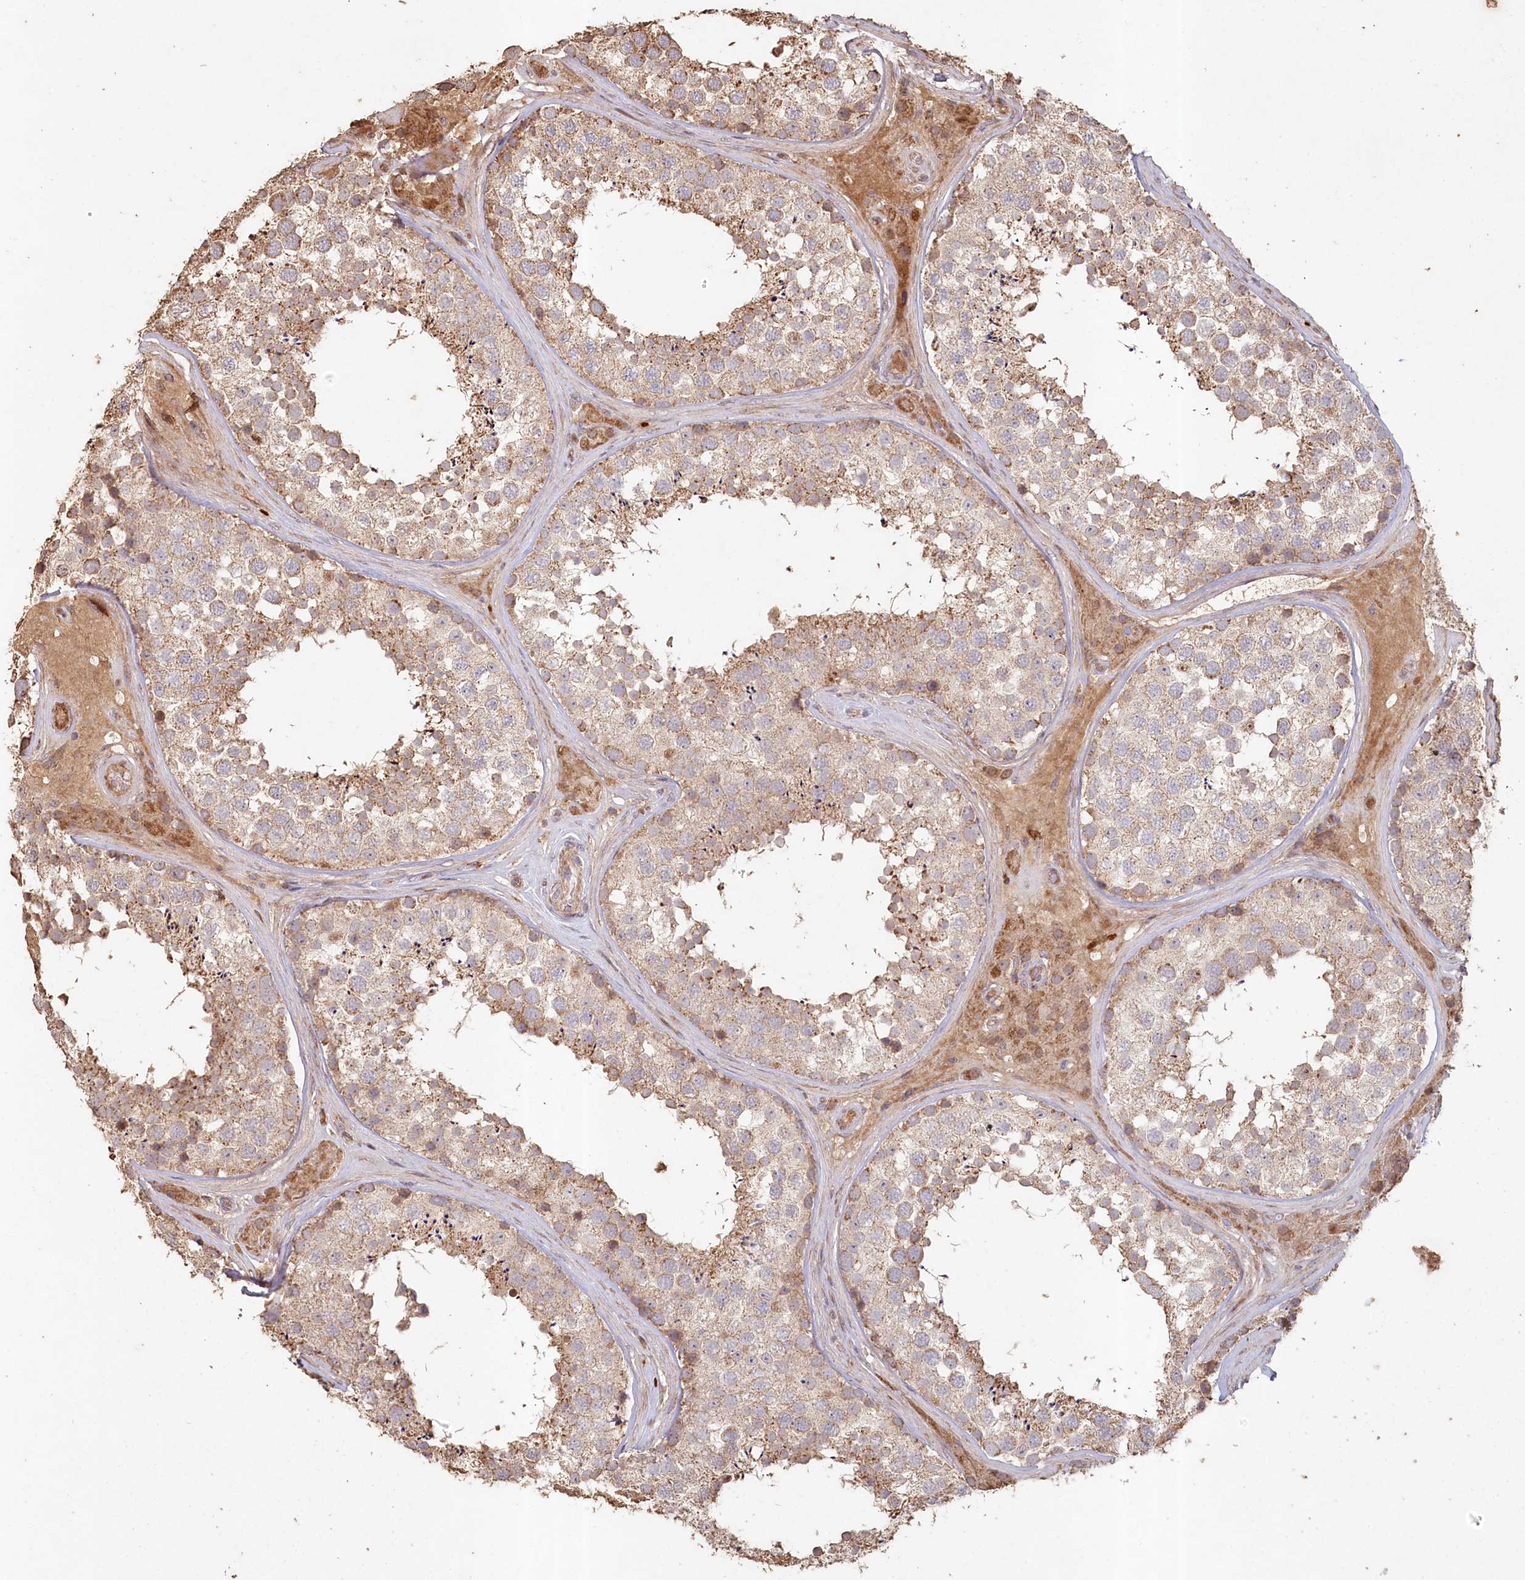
{"staining": {"intensity": "moderate", "quantity": ">75%", "location": "cytoplasmic/membranous"}, "tissue": "testis", "cell_type": "Cells in seminiferous ducts", "image_type": "normal", "snomed": [{"axis": "morphology", "description": "Normal tissue, NOS"}, {"axis": "topography", "description": "Testis"}], "caption": "Protein staining reveals moderate cytoplasmic/membranous expression in approximately >75% of cells in seminiferous ducts in normal testis.", "gene": "HAL", "patient": {"sex": "male", "age": 46}}